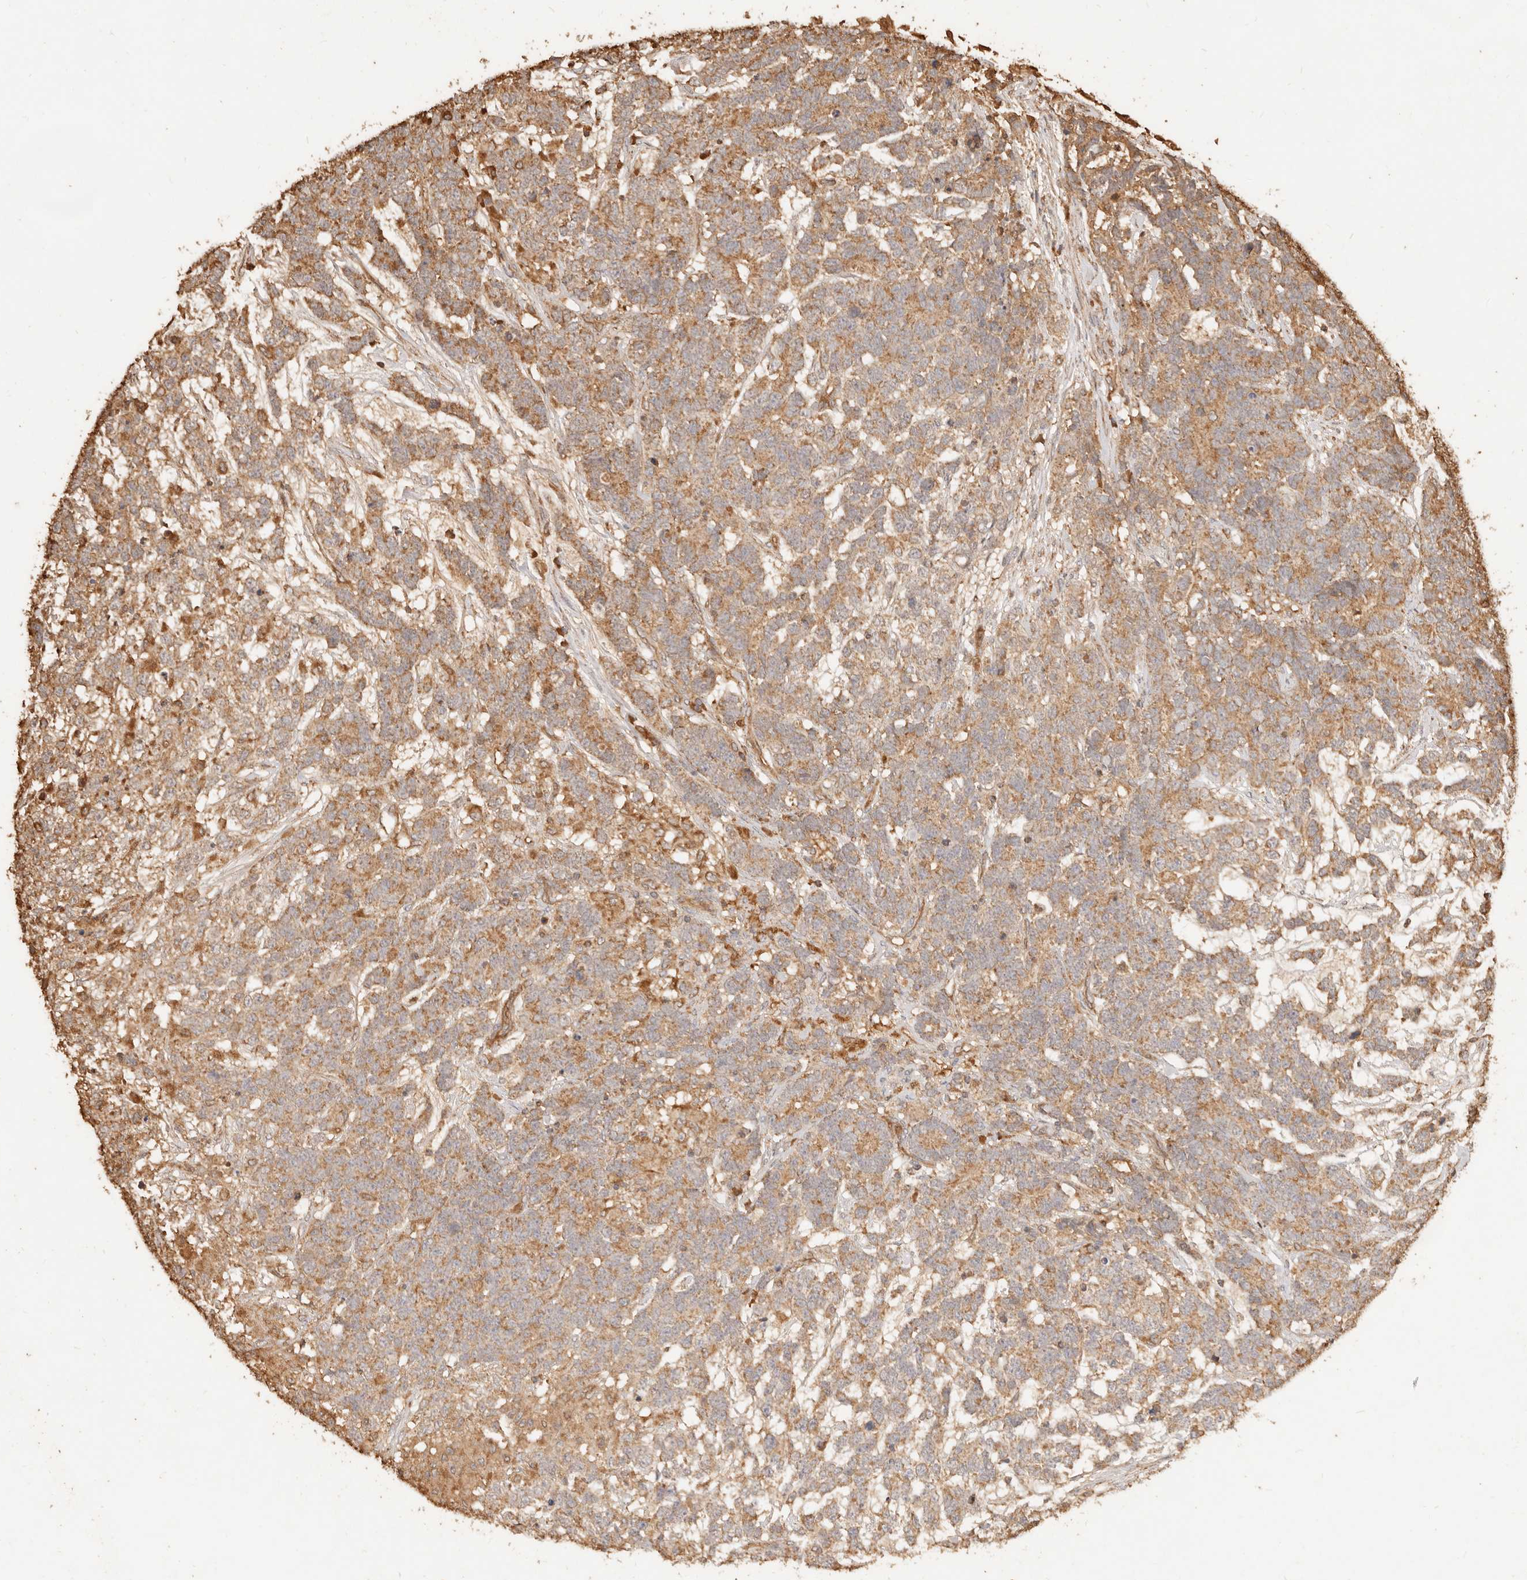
{"staining": {"intensity": "moderate", "quantity": ">75%", "location": "cytoplasmic/membranous"}, "tissue": "testis cancer", "cell_type": "Tumor cells", "image_type": "cancer", "snomed": [{"axis": "morphology", "description": "Carcinoma, Embryonal, NOS"}, {"axis": "topography", "description": "Testis"}], "caption": "Tumor cells exhibit moderate cytoplasmic/membranous staining in approximately >75% of cells in testis embryonal carcinoma. The staining was performed using DAB, with brown indicating positive protein expression. Nuclei are stained blue with hematoxylin.", "gene": "FAM180B", "patient": {"sex": "male", "age": 26}}